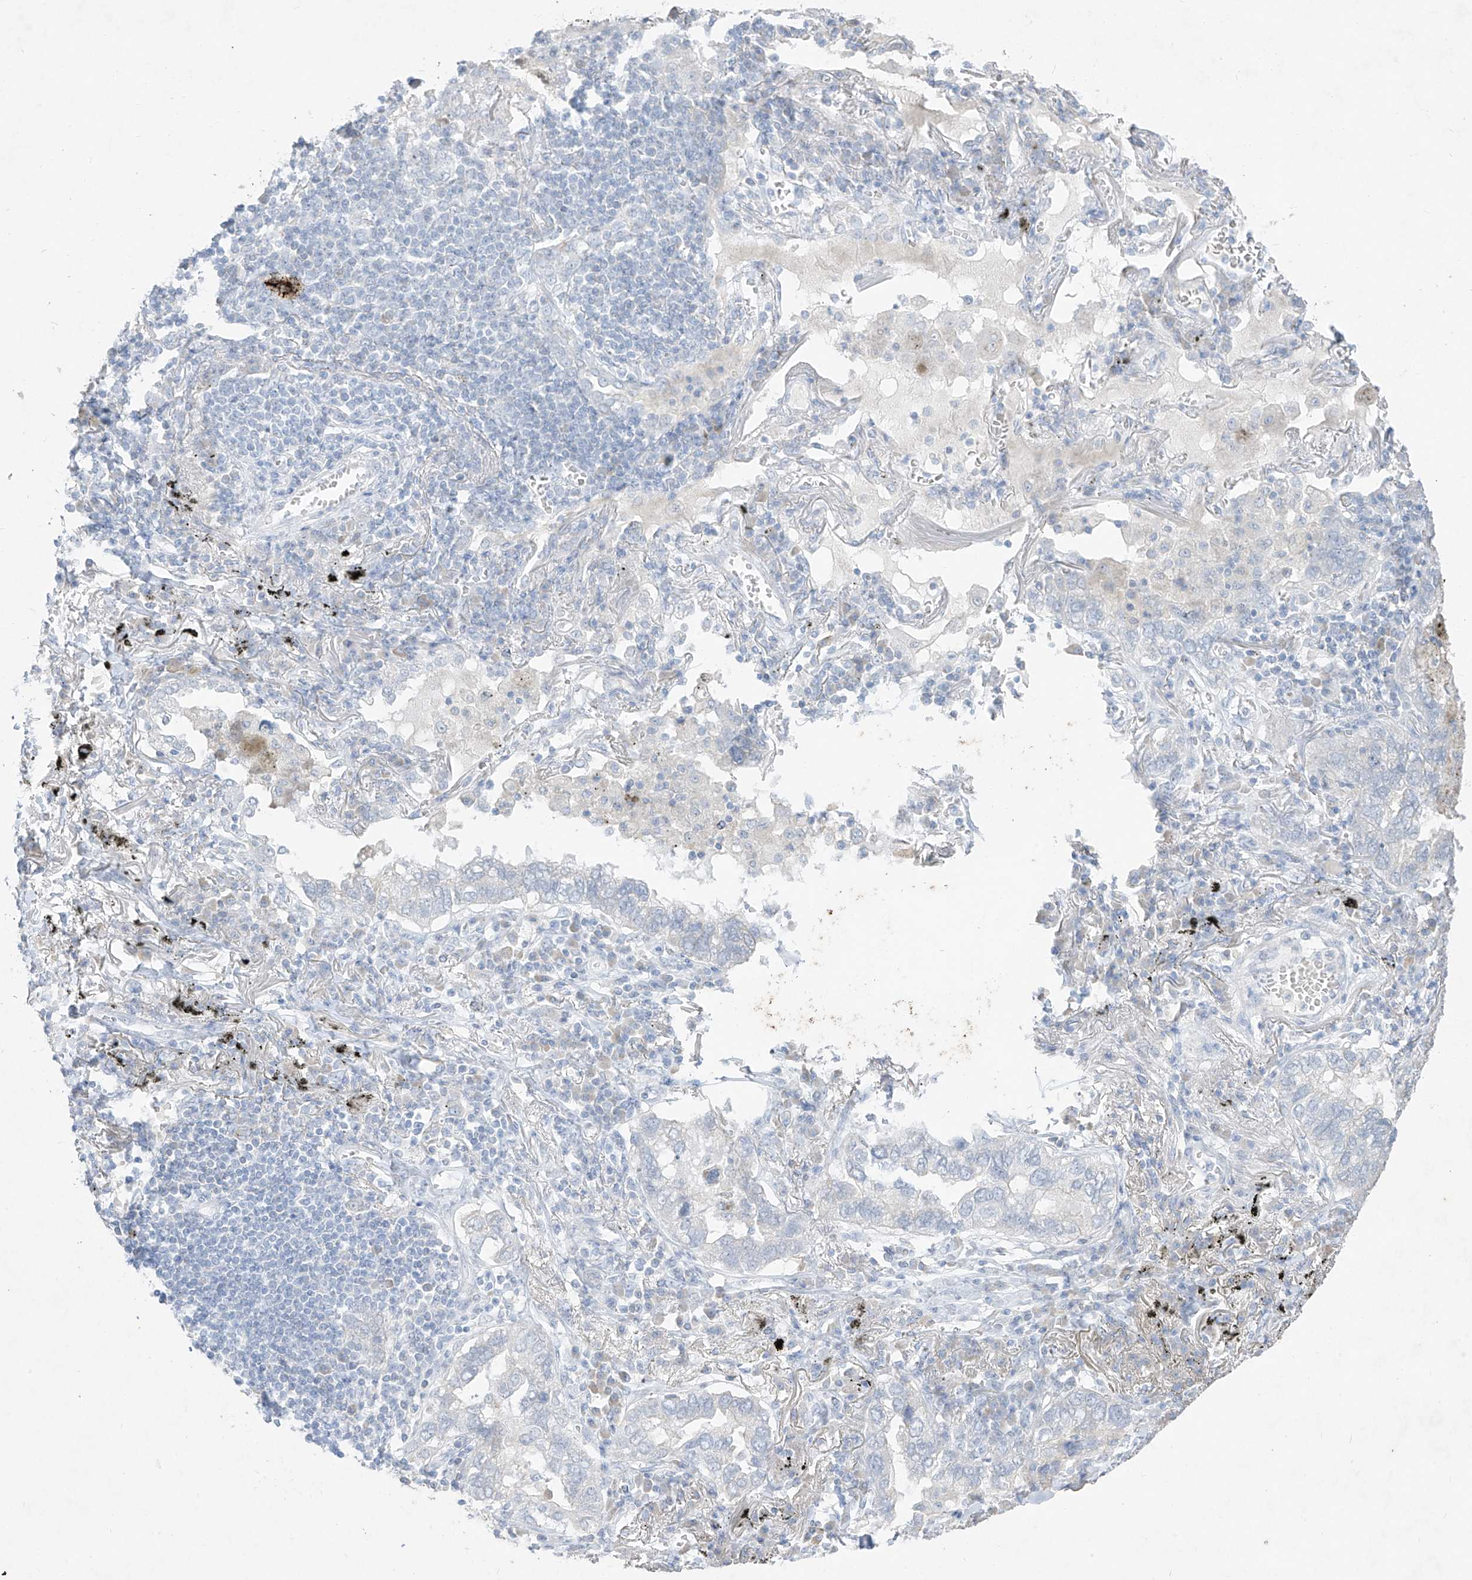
{"staining": {"intensity": "negative", "quantity": "none", "location": "none"}, "tissue": "lung cancer", "cell_type": "Tumor cells", "image_type": "cancer", "snomed": [{"axis": "morphology", "description": "Adenocarcinoma, NOS"}, {"axis": "topography", "description": "Lung"}], "caption": "Immunohistochemistry image of human lung adenocarcinoma stained for a protein (brown), which displays no positivity in tumor cells.", "gene": "TGM4", "patient": {"sex": "male", "age": 65}}